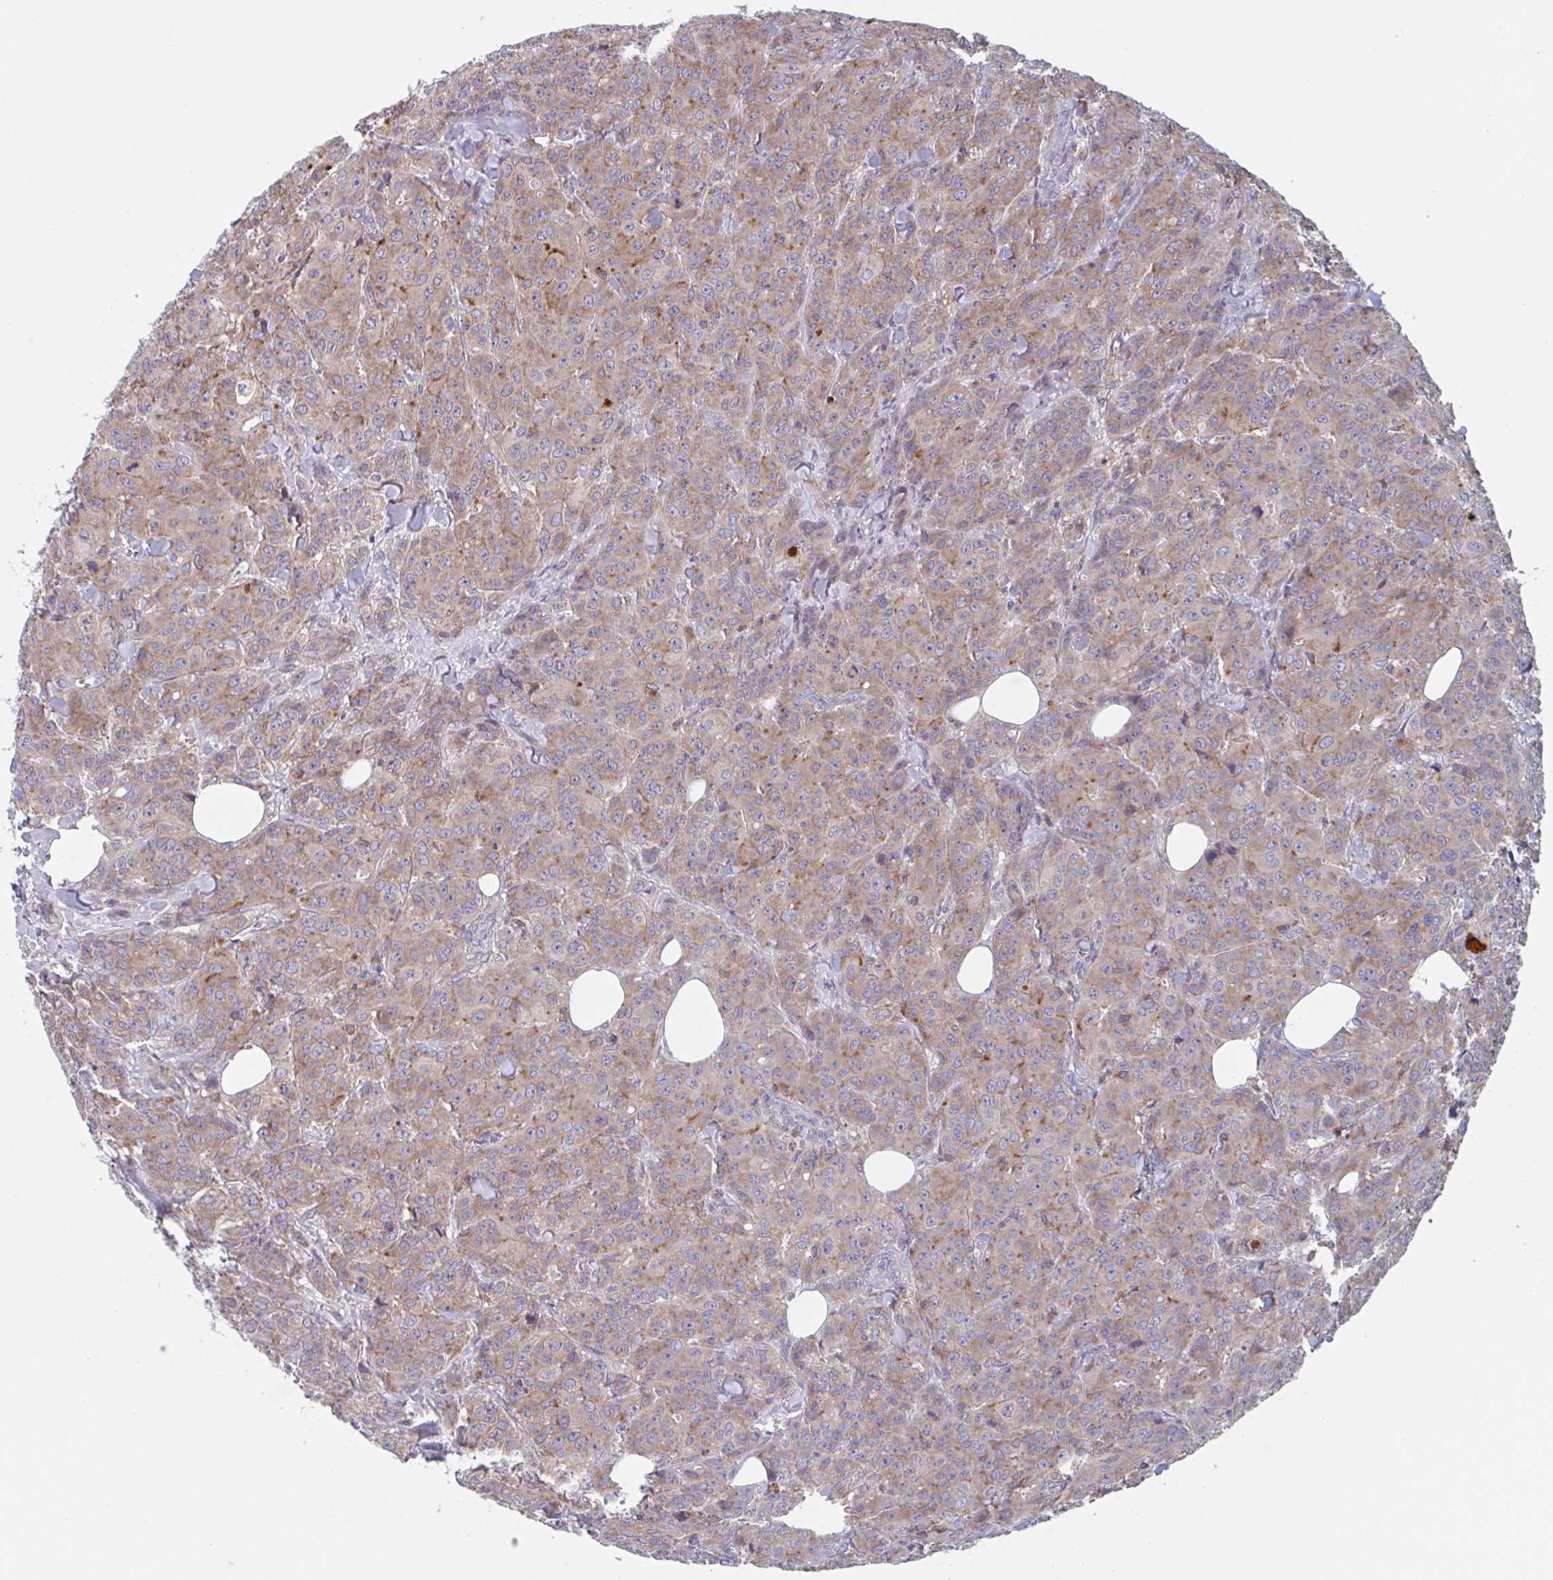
{"staining": {"intensity": "weak", "quantity": ">75%", "location": "cytoplasmic/membranous"}, "tissue": "breast cancer", "cell_type": "Tumor cells", "image_type": "cancer", "snomed": [{"axis": "morphology", "description": "Normal tissue, NOS"}, {"axis": "morphology", "description": "Duct carcinoma"}, {"axis": "topography", "description": "Breast"}], "caption": "High-magnification brightfield microscopy of breast cancer stained with DAB (3,3'-diaminobenzidine) (brown) and counterstained with hematoxylin (blue). tumor cells exhibit weak cytoplasmic/membranous positivity is seen in about>75% of cells. (DAB IHC with brightfield microscopy, high magnification).", "gene": "NIPSNAP1", "patient": {"sex": "female", "age": 43}}